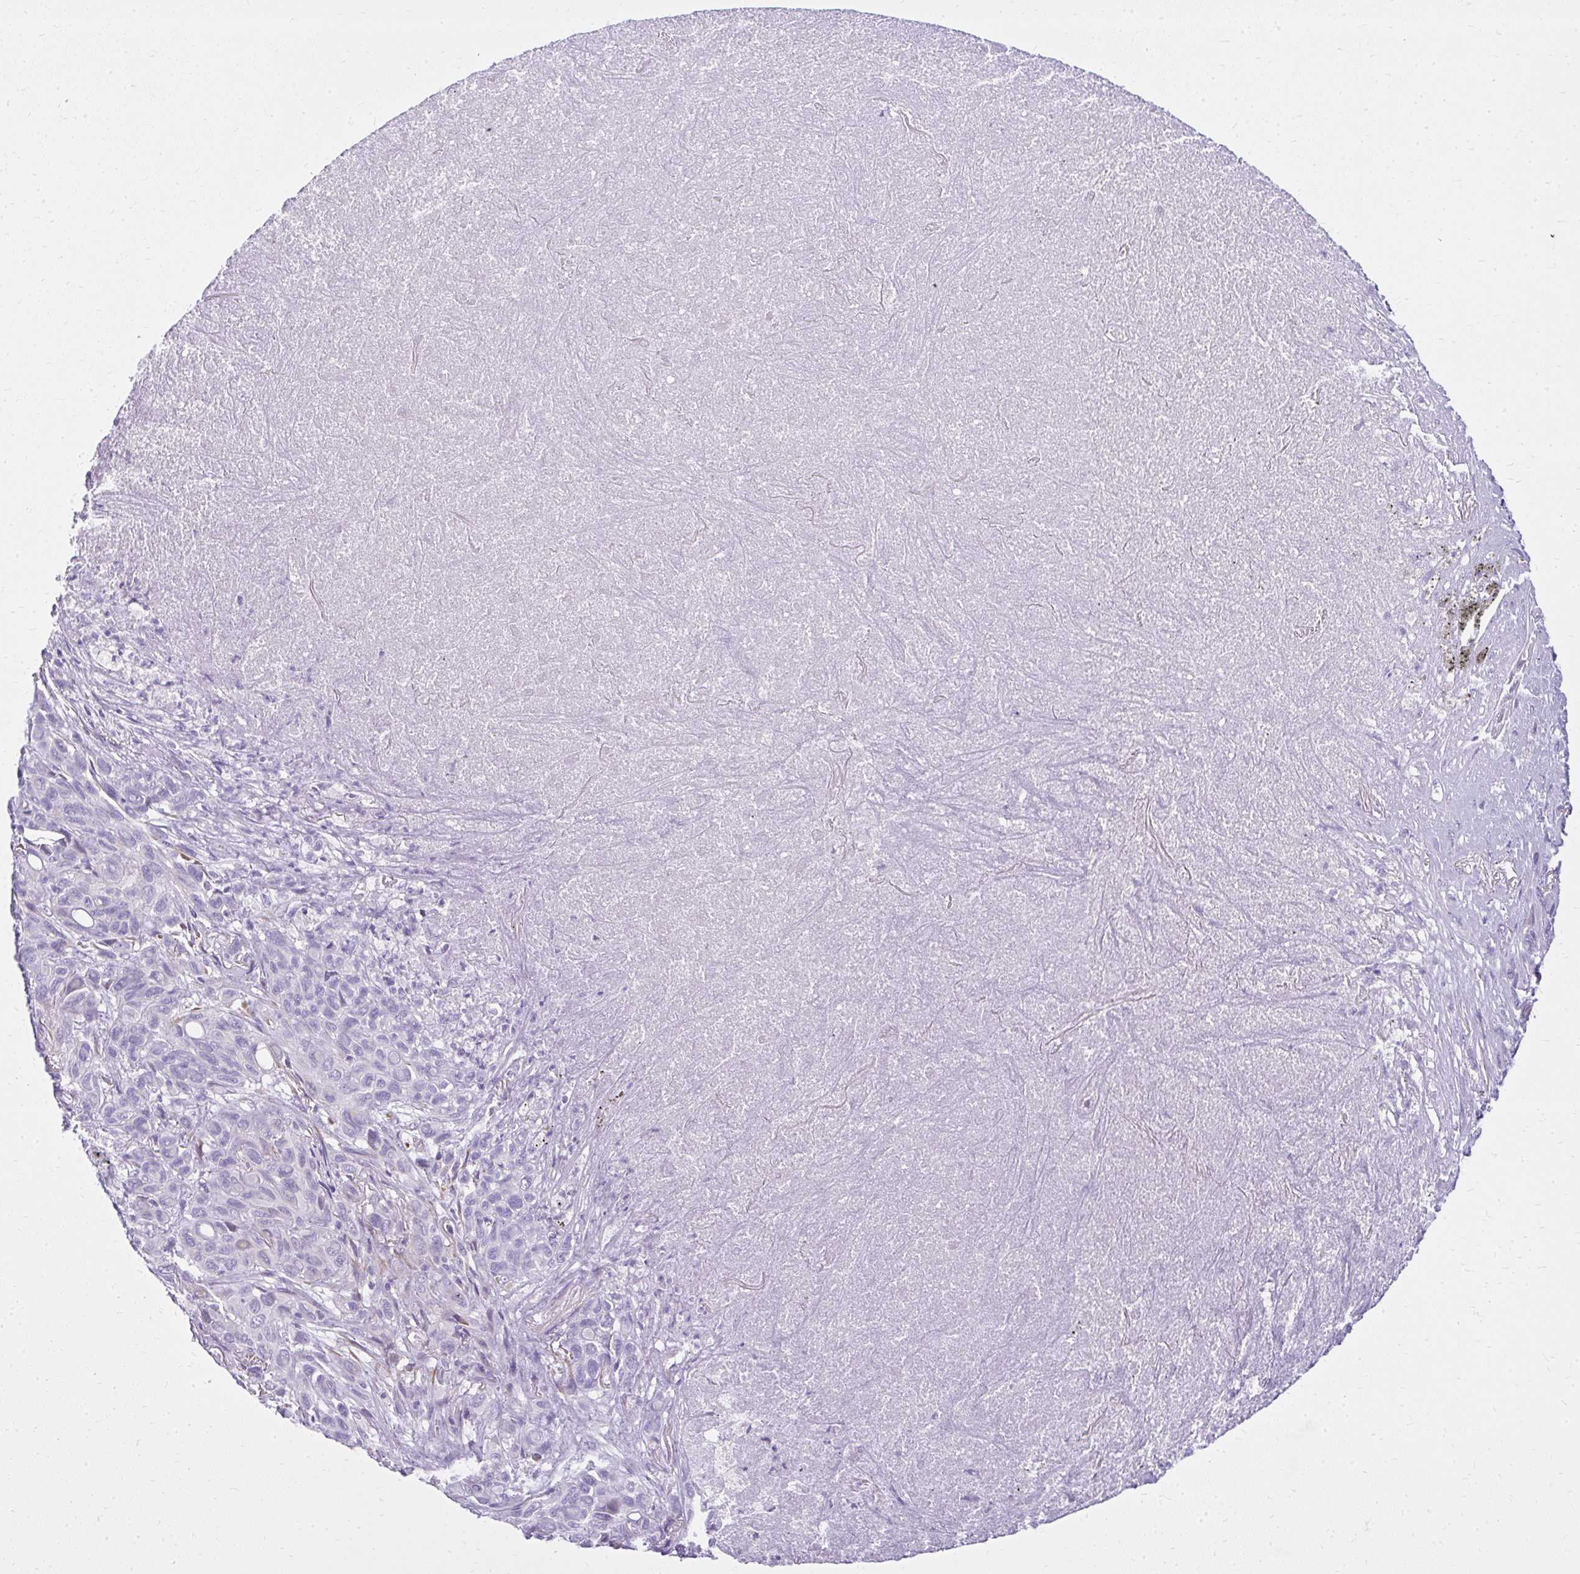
{"staining": {"intensity": "negative", "quantity": "none", "location": "none"}, "tissue": "melanoma", "cell_type": "Tumor cells", "image_type": "cancer", "snomed": [{"axis": "morphology", "description": "Malignant melanoma, Metastatic site"}, {"axis": "topography", "description": "Lung"}], "caption": "Photomicrograph shows no protein staining in tumor cells of malignant melanoma (metastatic site) tissue.", "gene": "PRAP1", "patient": {"sex": "male", "age": 48}}